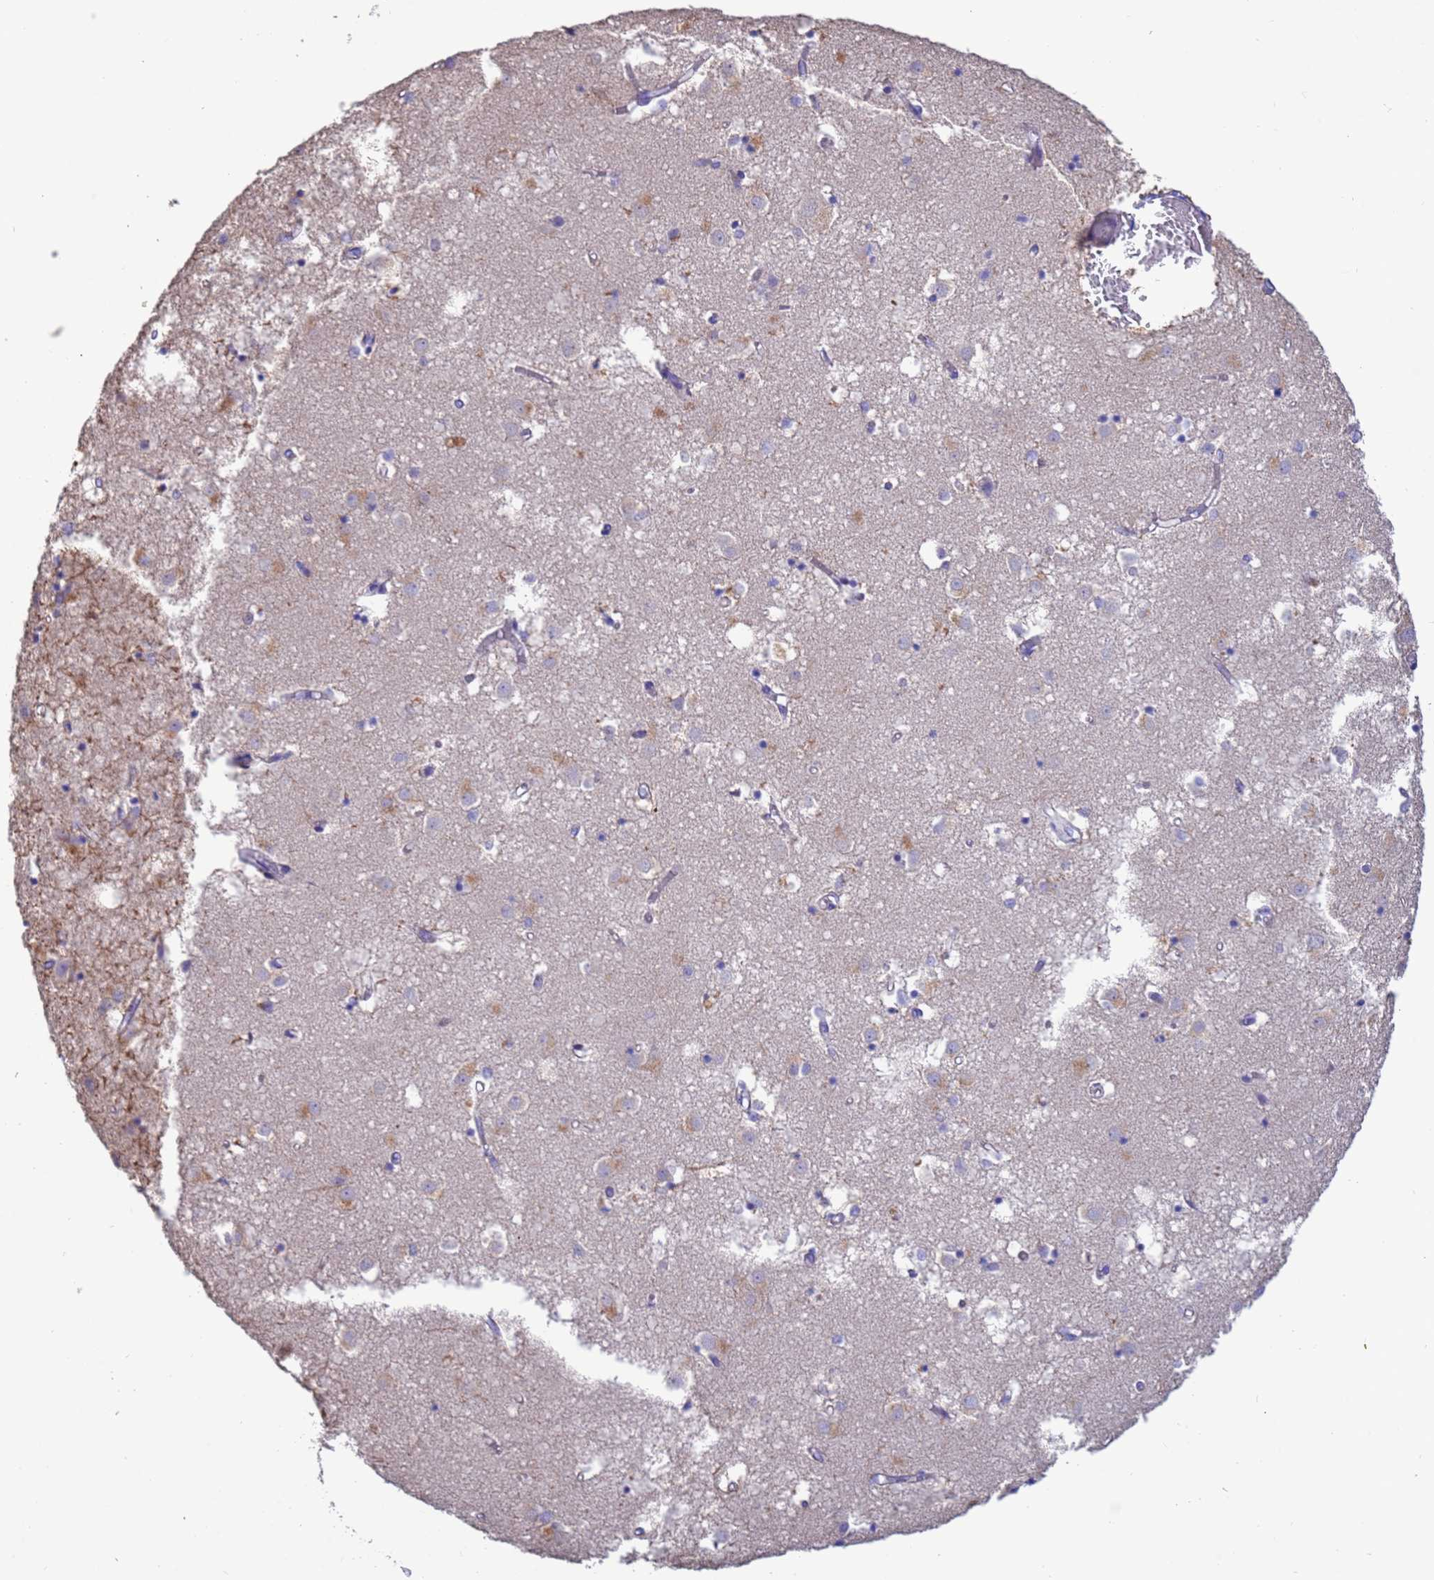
{"staining": {"intensity": "negative", "quantity": "none", "location": "none"}, "tissue": "caudate", "cell_type": "Glial cells", "image_type": "normal", "snomed": [{"axis": "morphology", "description": "Normal tissue, NOS"}, {"axis": "topography", "description": "Lateral ventricle wall"}], "caption": "Protein analysis of normal caudate reveals no significant expression in glial cells. (Brightfield microscopy of DAB (3,3'-diaminobenzidine) IHC at high magnification).", "gene": "SRL", "patient": {"sex": "male", "age": 70}}